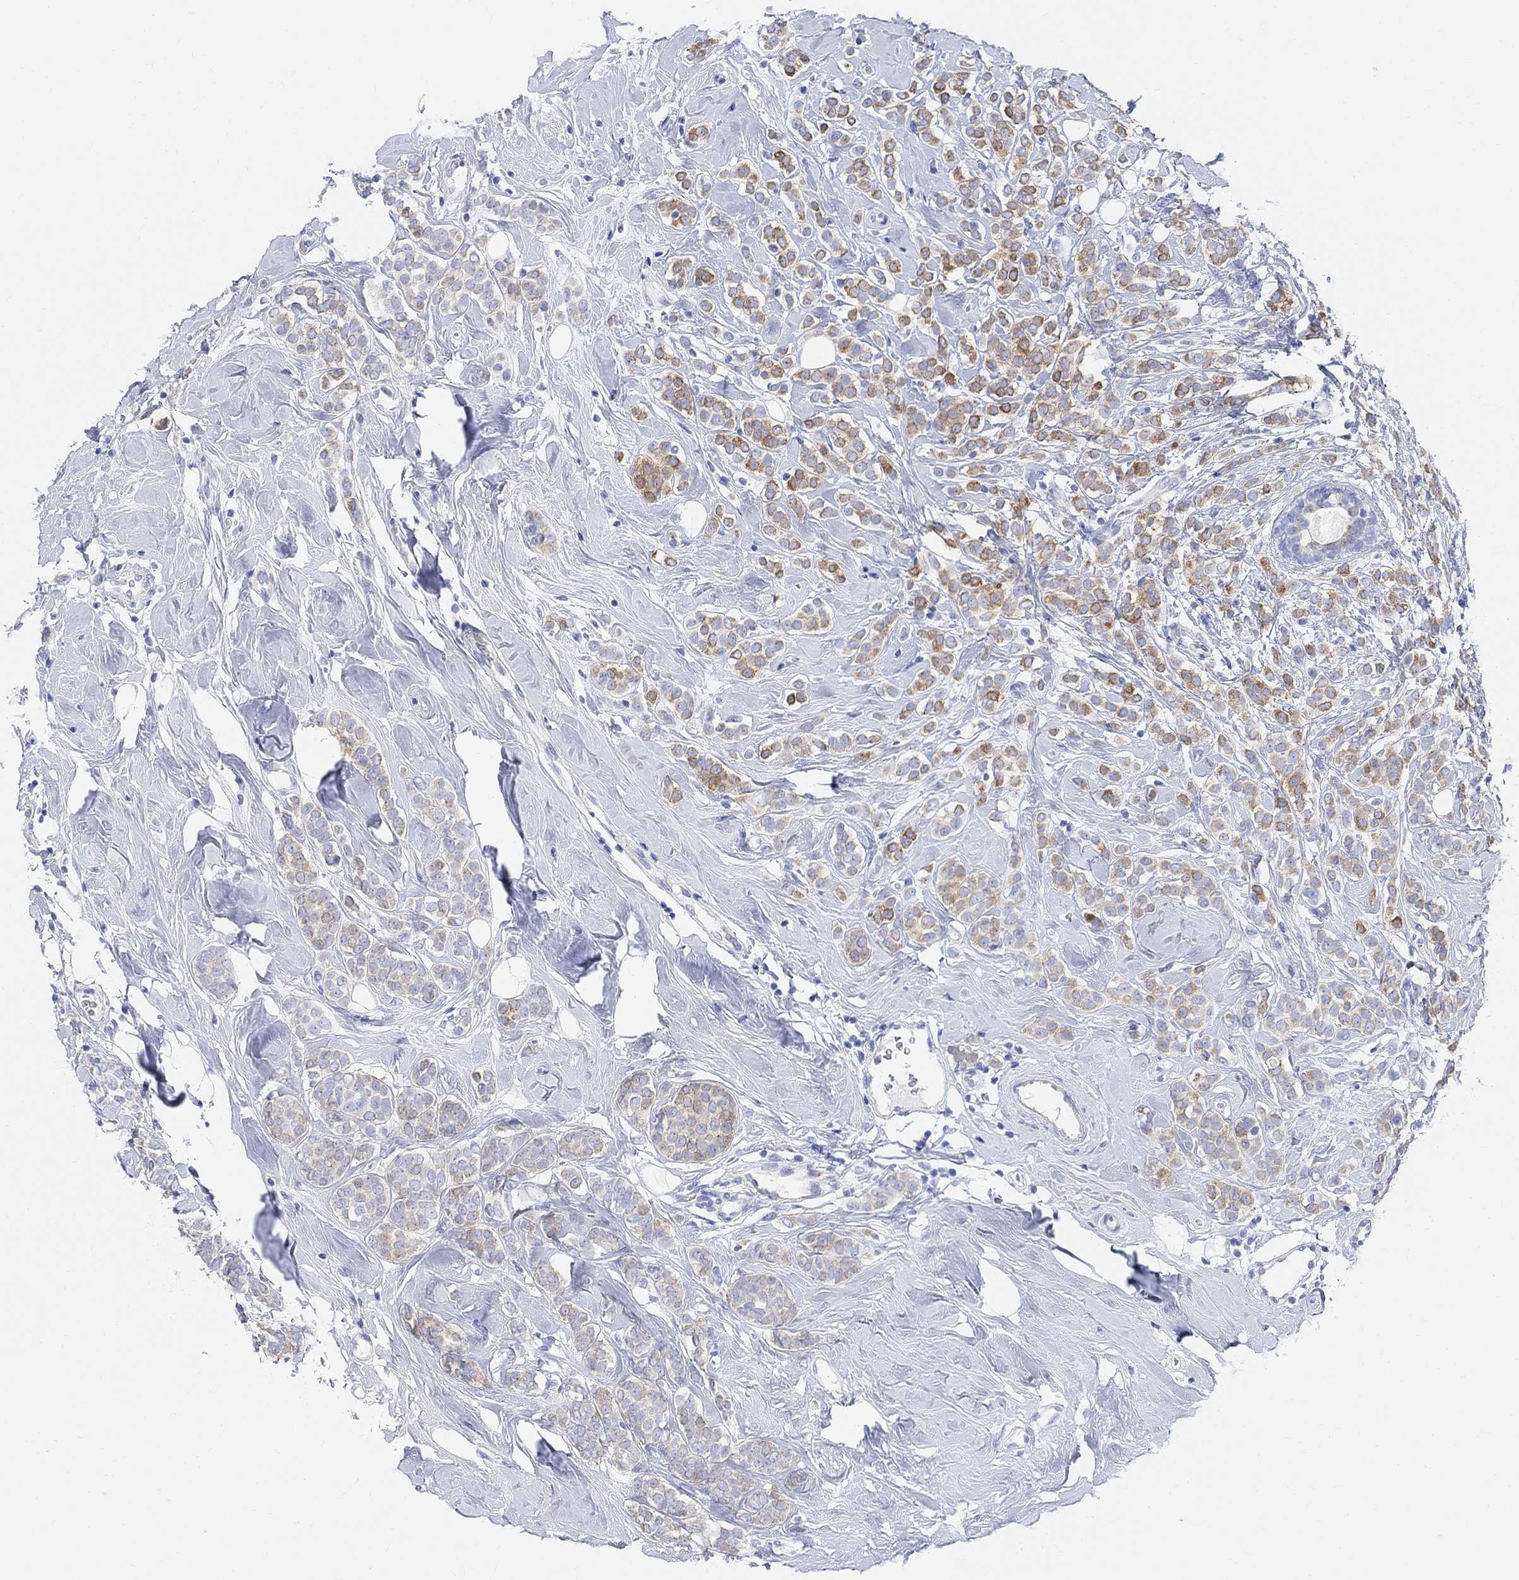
{"staining": {"intensity": "moderate", "quantity": "25%-75%", "location": "cytoplasmic/membranous"}, "tissue": "breast cancer", "cell_type": "Tumor cells", "image_type": "cancer", "snomed": [{"axis": "morphology", "description": "Lobular carcinoma"}, {"axis": "topography", "description": "Breast"}], "caption": "Immunohistochemistry (IHC) of human lobular carcinoma (breast) shows medium levels of moderate cytoplasmic/membranous expression in about 25%-75% of tumor cells.", "gene": "RETNLB", "patient": {"sex": "female", "age": 49}}